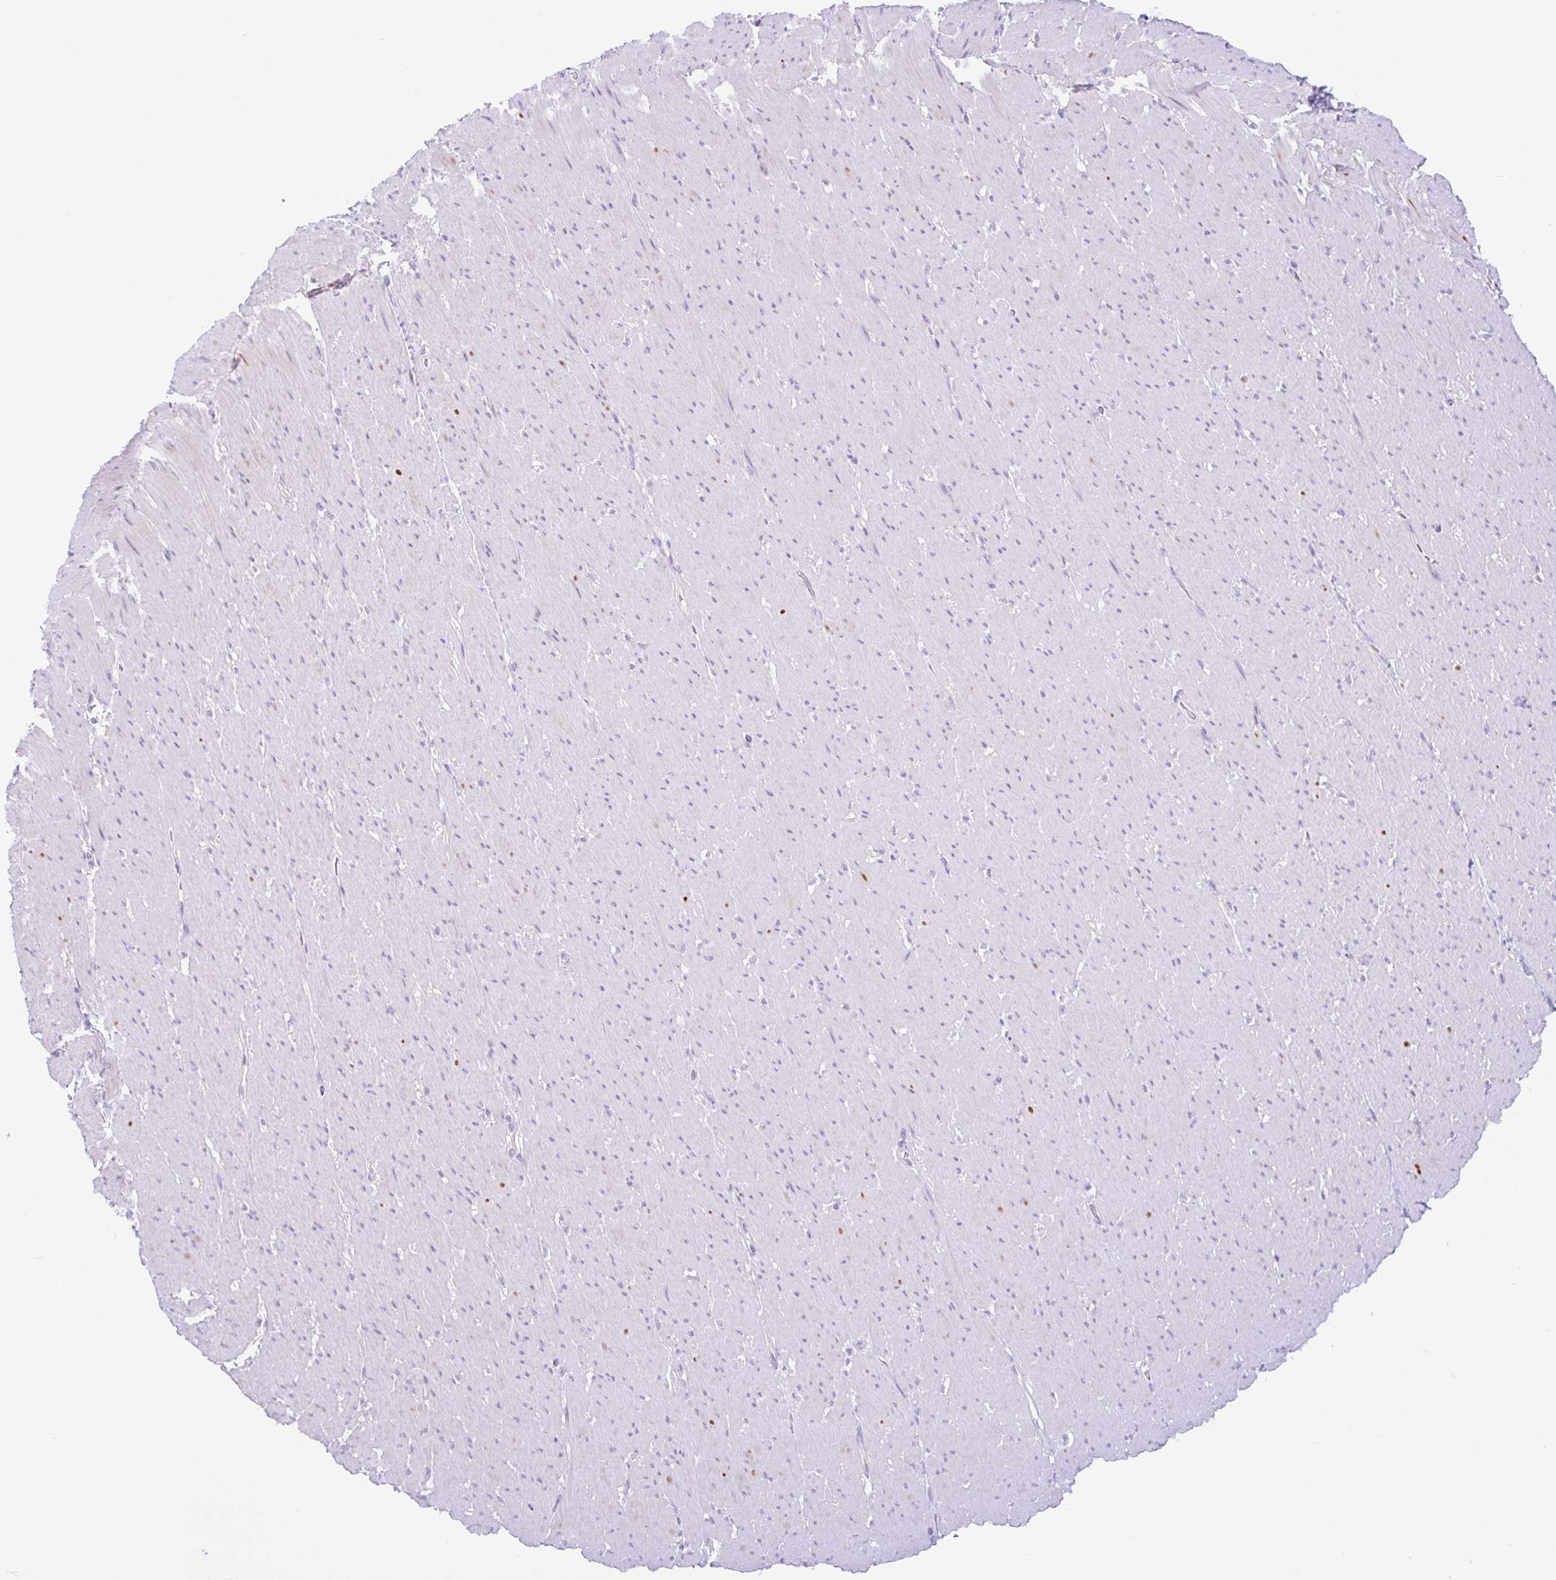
{"staining": {"intensity": "strong", "quantity": "<25%", "location": "cytoplasmic/membranous"}, "tissue": "smooth muscle", "cell_type": "Smooth muscle cells", "image_type": "normal", "snomed": [{"axis": "morphology", "description": "Normal tissue, NOS"}, {"axis": "topography", "description": "Smooth muscle"}, {"axis": "topography", "description": "Rectum"}], "caption": "A brown stain labels strong cytoplasmic/membranous positivity of a protein in smooth muscle cells of normal smooth muscle. The staining was performed using DAB (3,3'-diaminobenzidine), with brown indicating positive protein expression. Nuclei are stained blue with hematoxylin.", "gene": "ZNF101", "patient": {"sex": "male", "age": 53}}